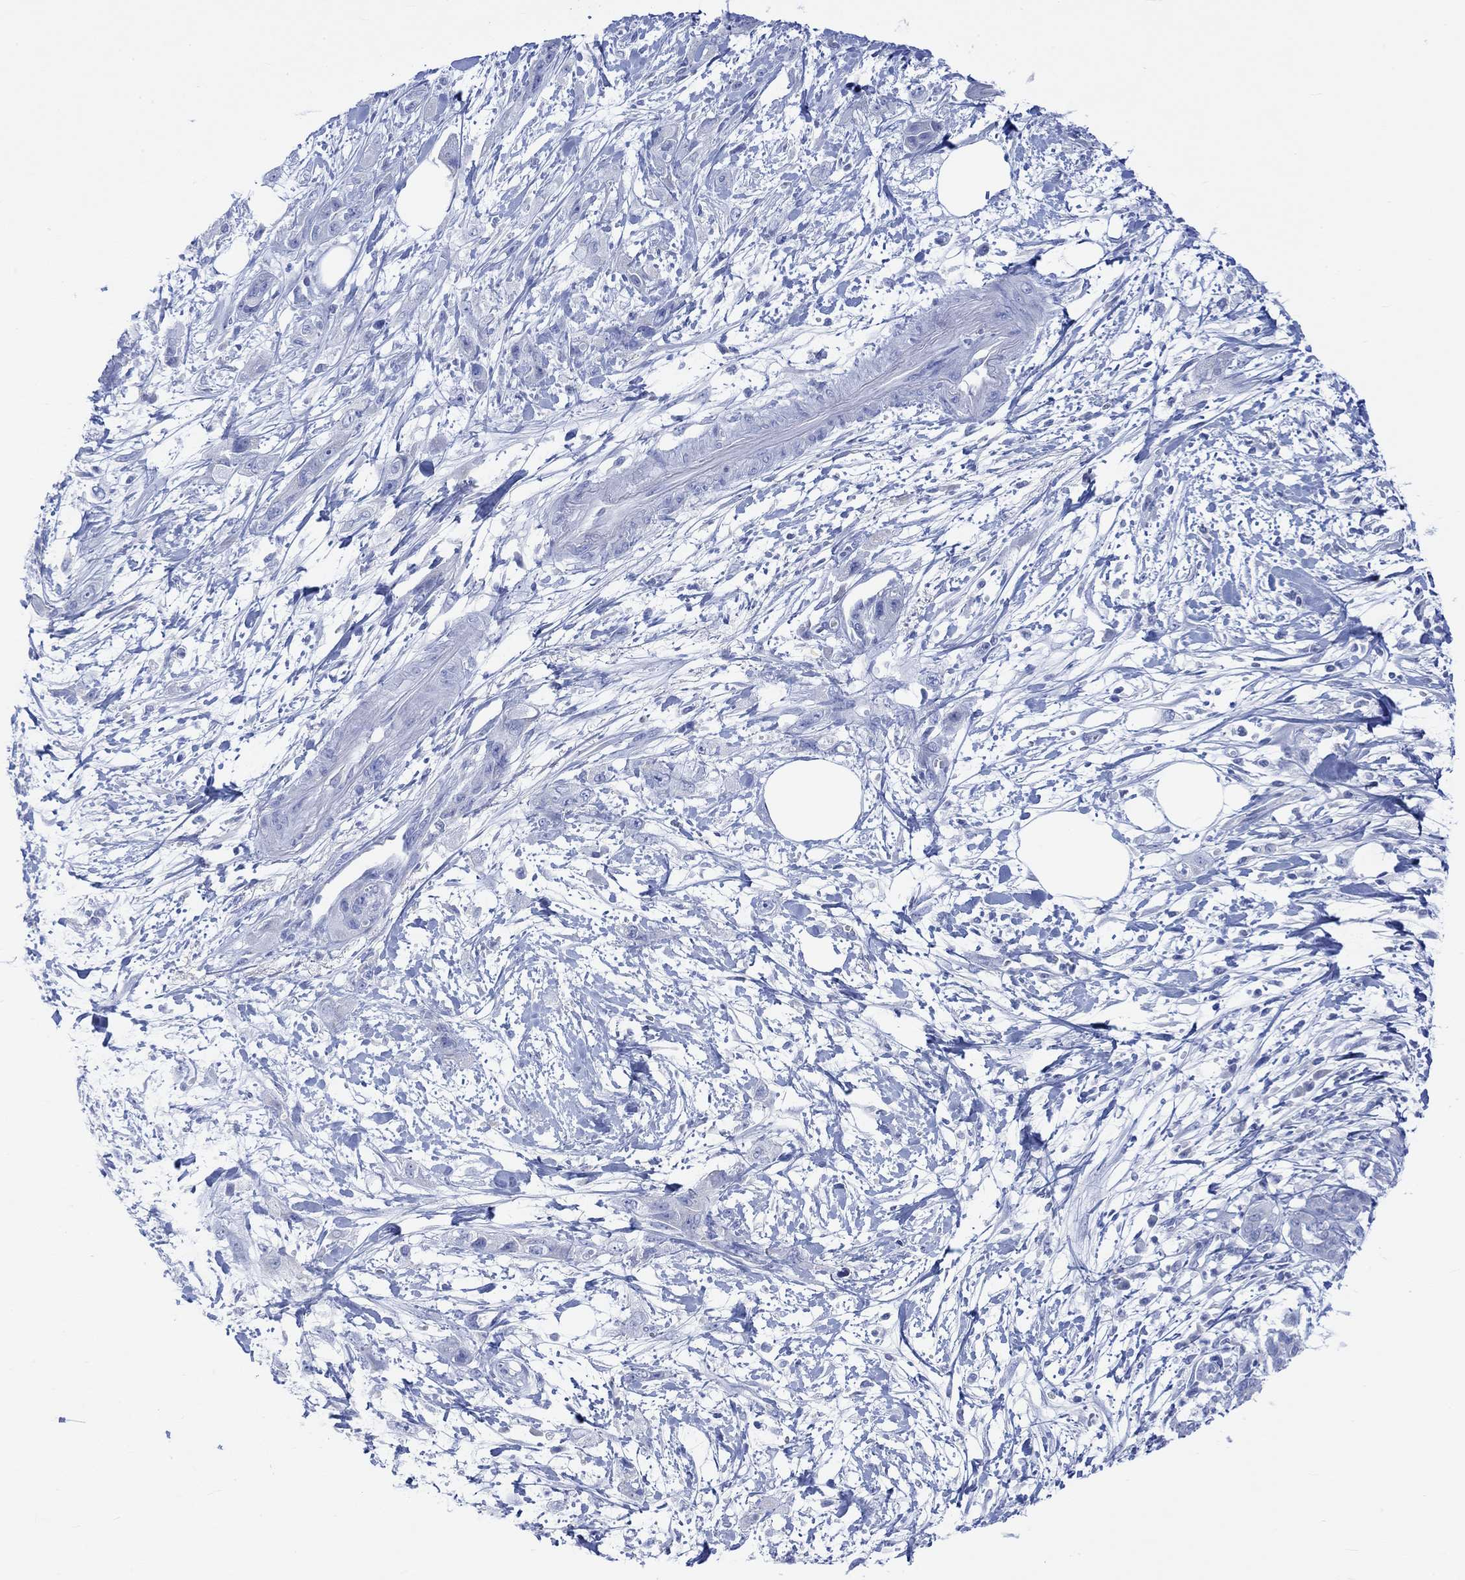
{"staining": {"intensity": "negative", "quantity": "none", "location": "none"}, "tissue": "pancreatic cancer", "cell_type": "Tumor cells", "image_type": "cancer", "snomed": [{"axis": "morphology", "description": "Adenocarcinoma, NOS"}, {"axis": "topography", "description": "Pancreas"}], "caption": "Tumor cells are negative for protein expression in human pancreatic cancer.", "gene": "CALCA", "patient": {"sex": "male", "age": 72}}